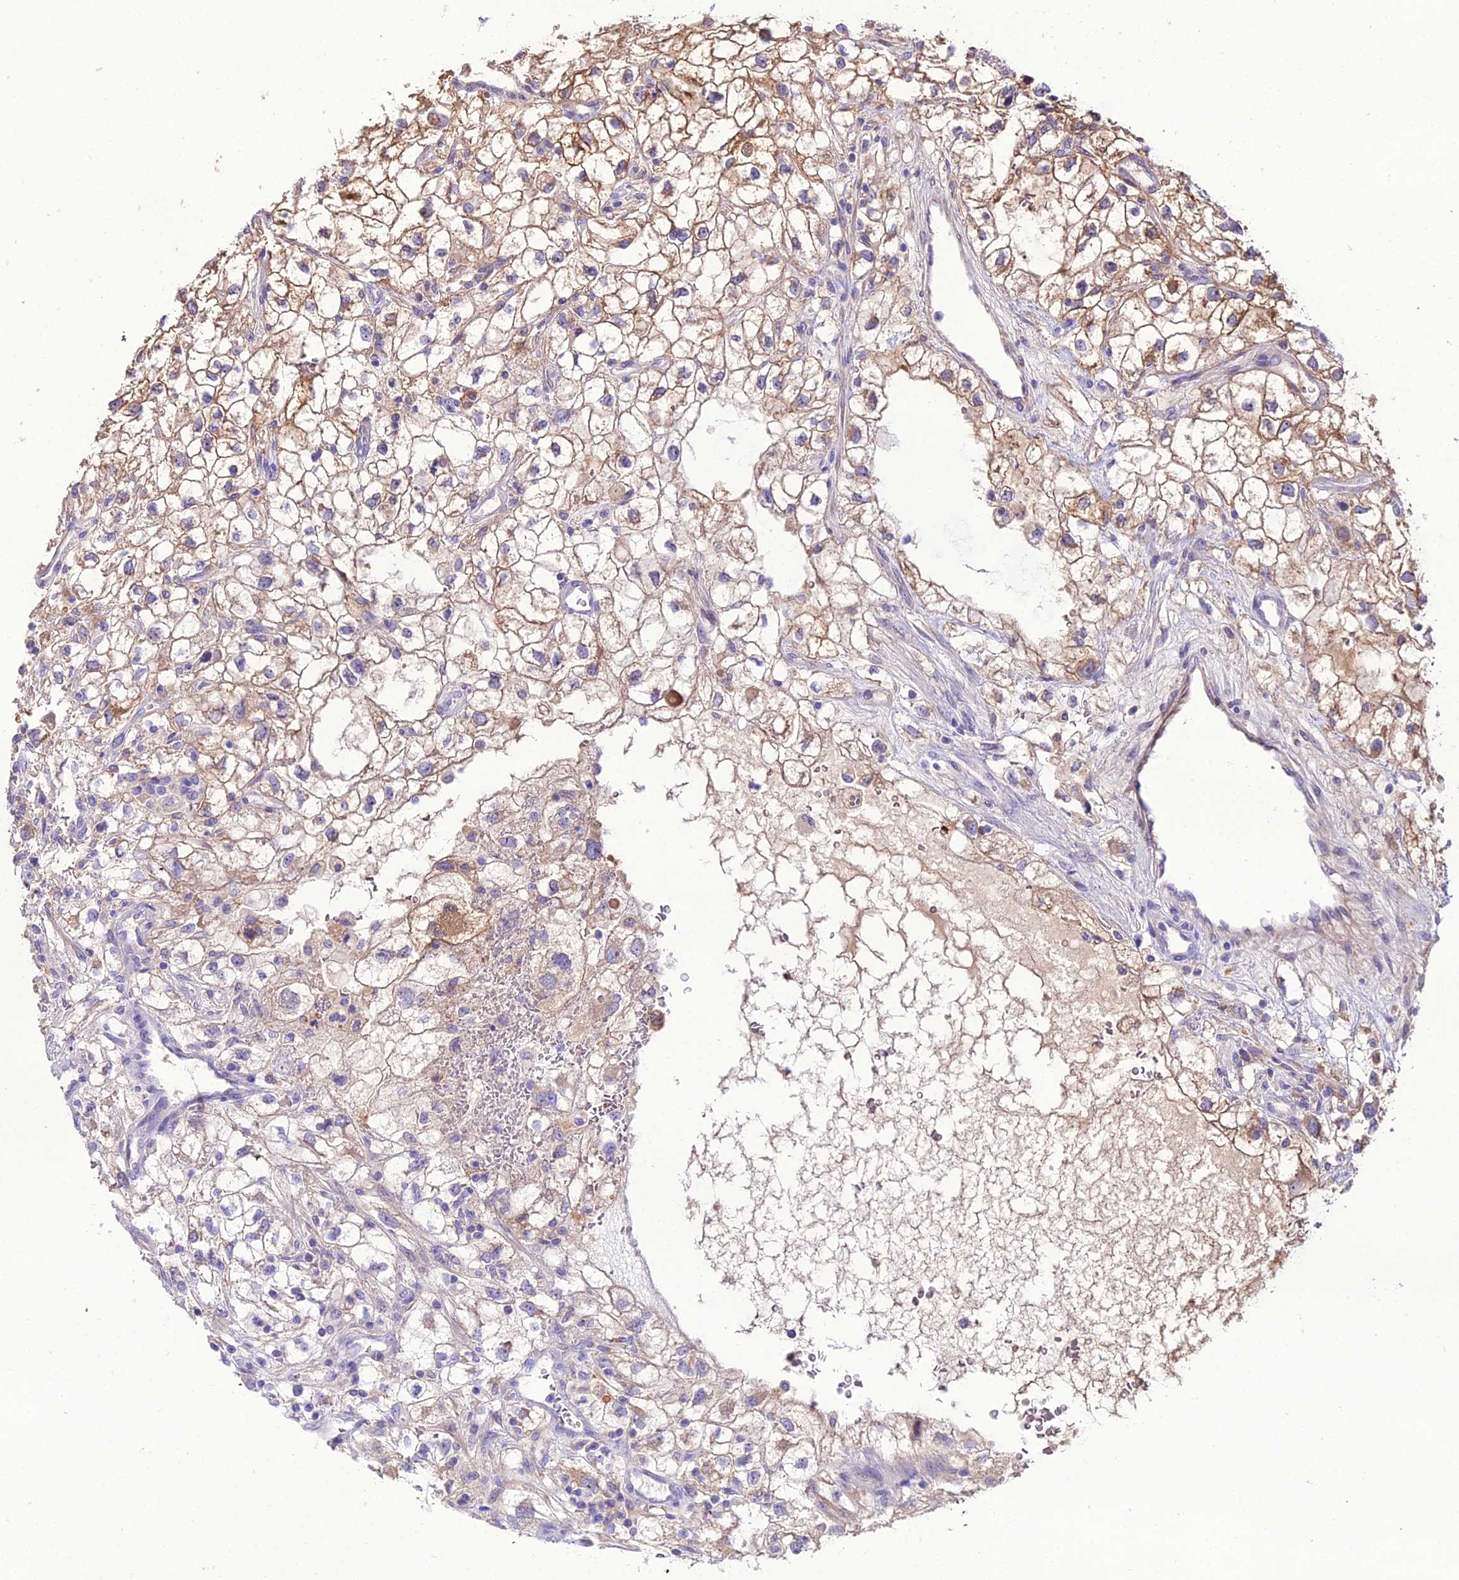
{"staining": {"intensity": "moderate", "quantity": "<25%", "location": "cytoplasmic/membranous"}, "tissue": "renal cancer", "cell_type": "Tumor cells", "image_type": "cancer", "snomed": [{"axis": "morphology", "description": "Adenocarcinoma, NOS"}, {"axis": "topography", "description": "Kidney"}], "caption": "A low amount of moderate cytoplasmic/membranous positivity is present in about <25% of tumor cells in renal cancer tissue.", "gene": "MB21D2", "patient": {"sex": "male", "age": 59}}